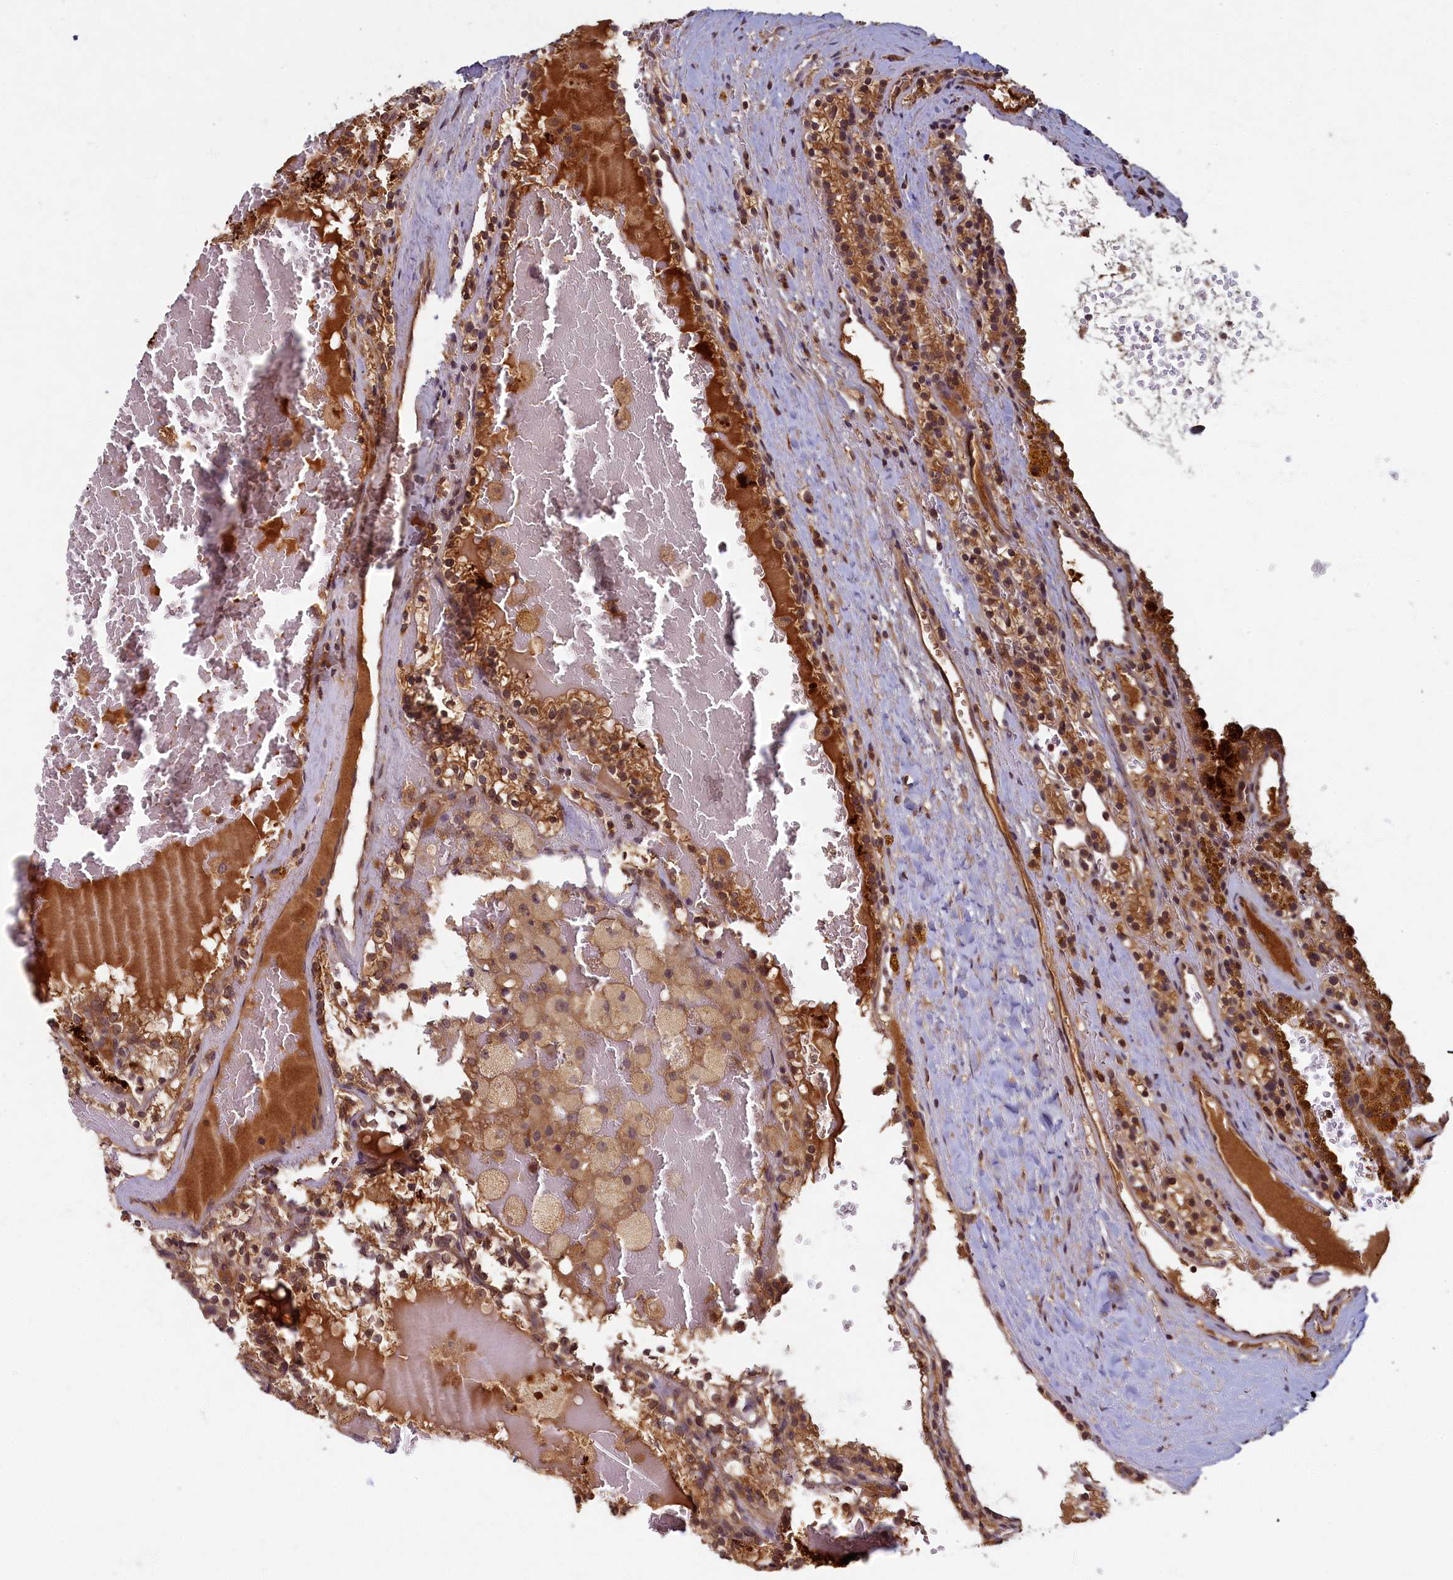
{"staining": {"intensity": "strong", "quantity": ">75%", "location": "cytoplasmic/membranous"}, "tissue": "renal cancer", "cell_type": "Tumor cells", "image_type": "cancer", "snomed": [{"axis": "morphology", "description": "Adenocarcinoma, NOS"}, {"axis": "topography", "description": "Kidney"}], "caption": "Immunohistochemical staining of human renal cancer demonstrates high levels of strong cytoplasmic/membranous protein positivity in about >75% of tumor cells.", "gene": "BICD1", "patient": {"sex": "female", "age": 56}}